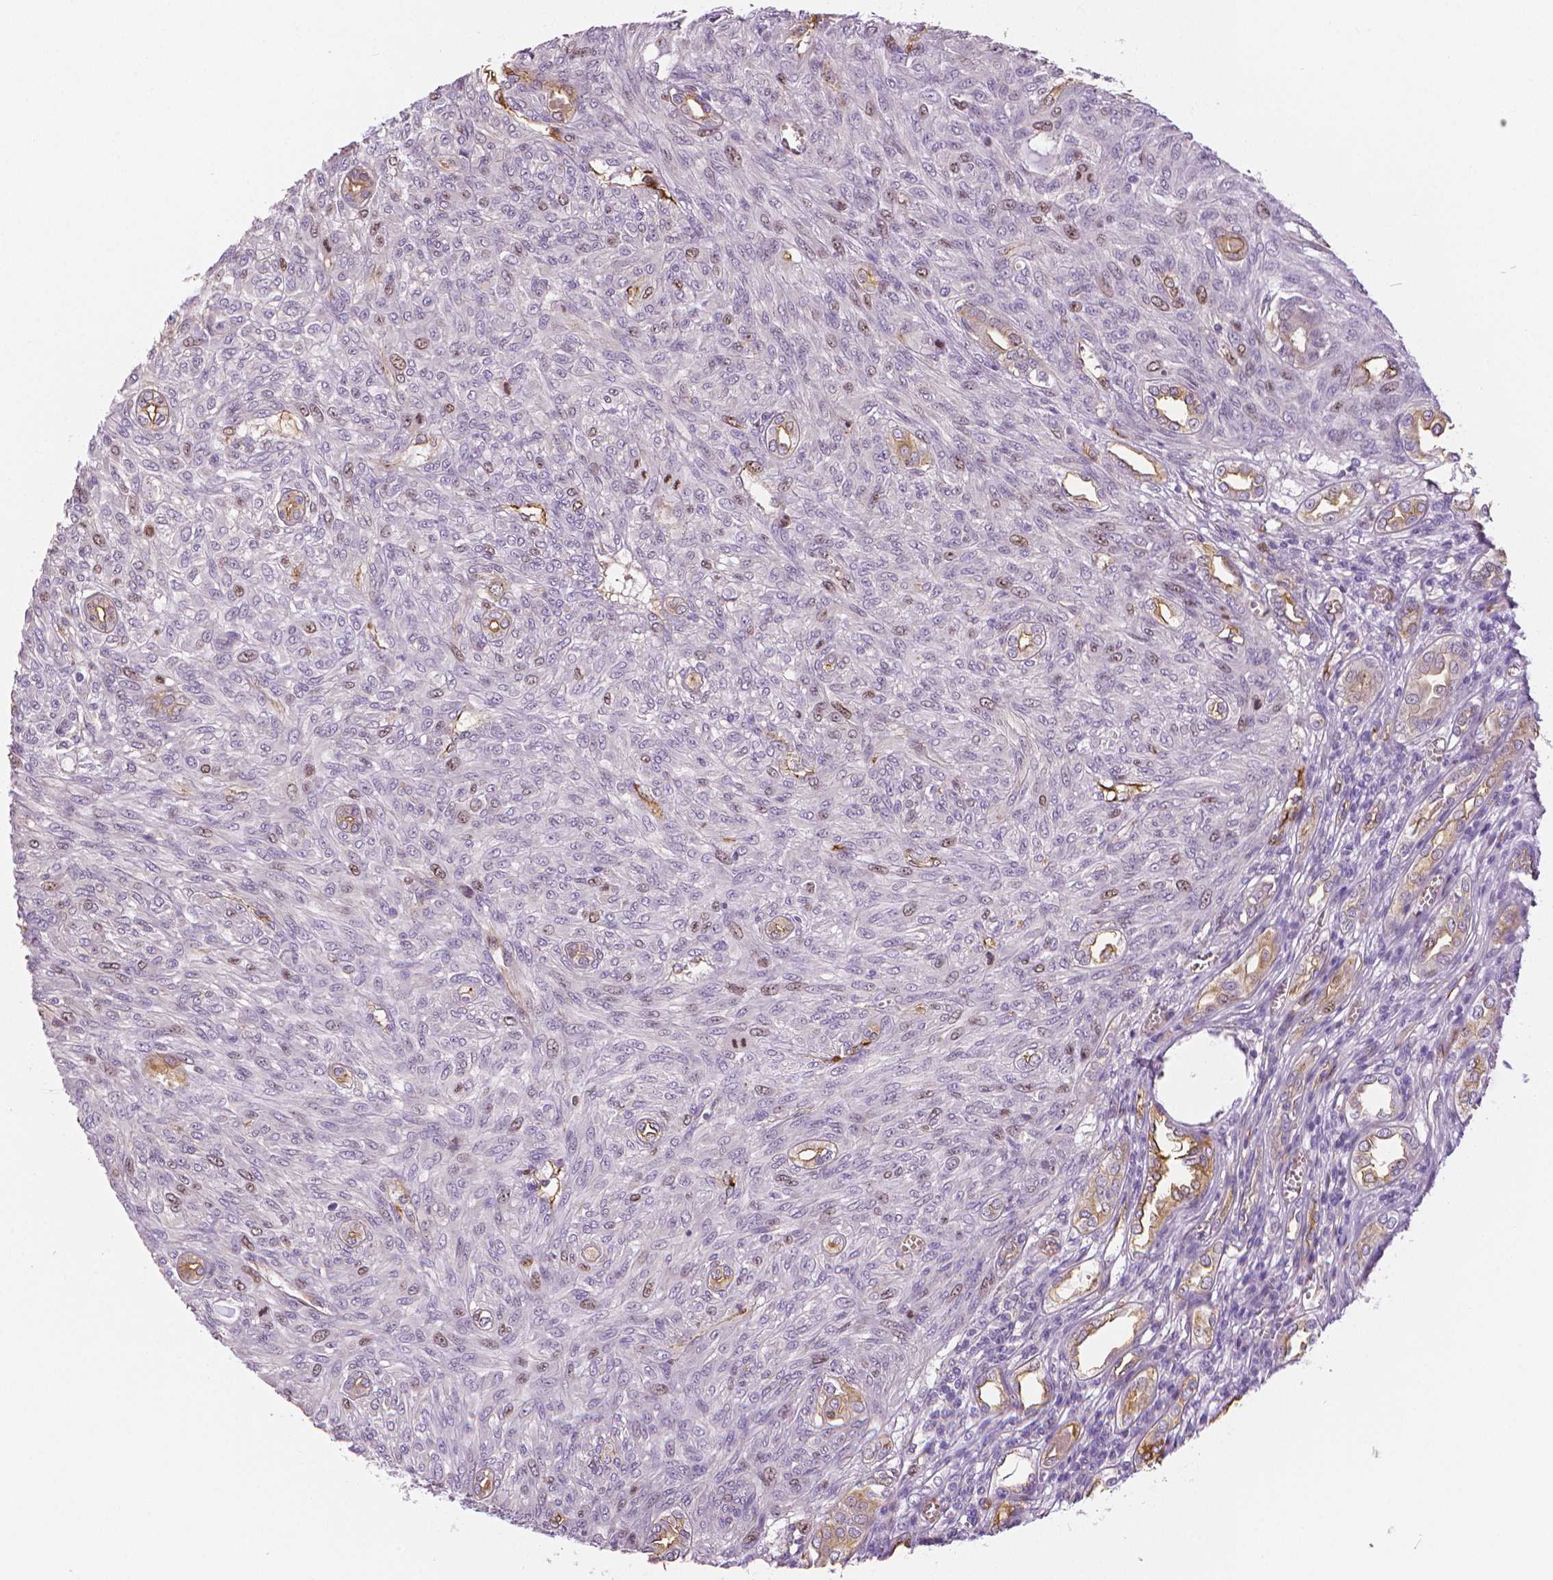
{"staining": {"intensity": "weak", "quantity": "<25%", "location": "nuclear"}, "tissue": "renal cancer", "cell_type": "Tumor cells", "image_type": "cancer", "snomed": [{"axis": "morphology", "description": "Adenocarcinoma, NOS"}, {"axis": "topography", "description": "Kidney"}], "caption": "Tumor cells are negative for protein expression in human adenocarcinoma (renal).", "gene": "MKI67", "patient": {"sex": "male", "age": 58}}